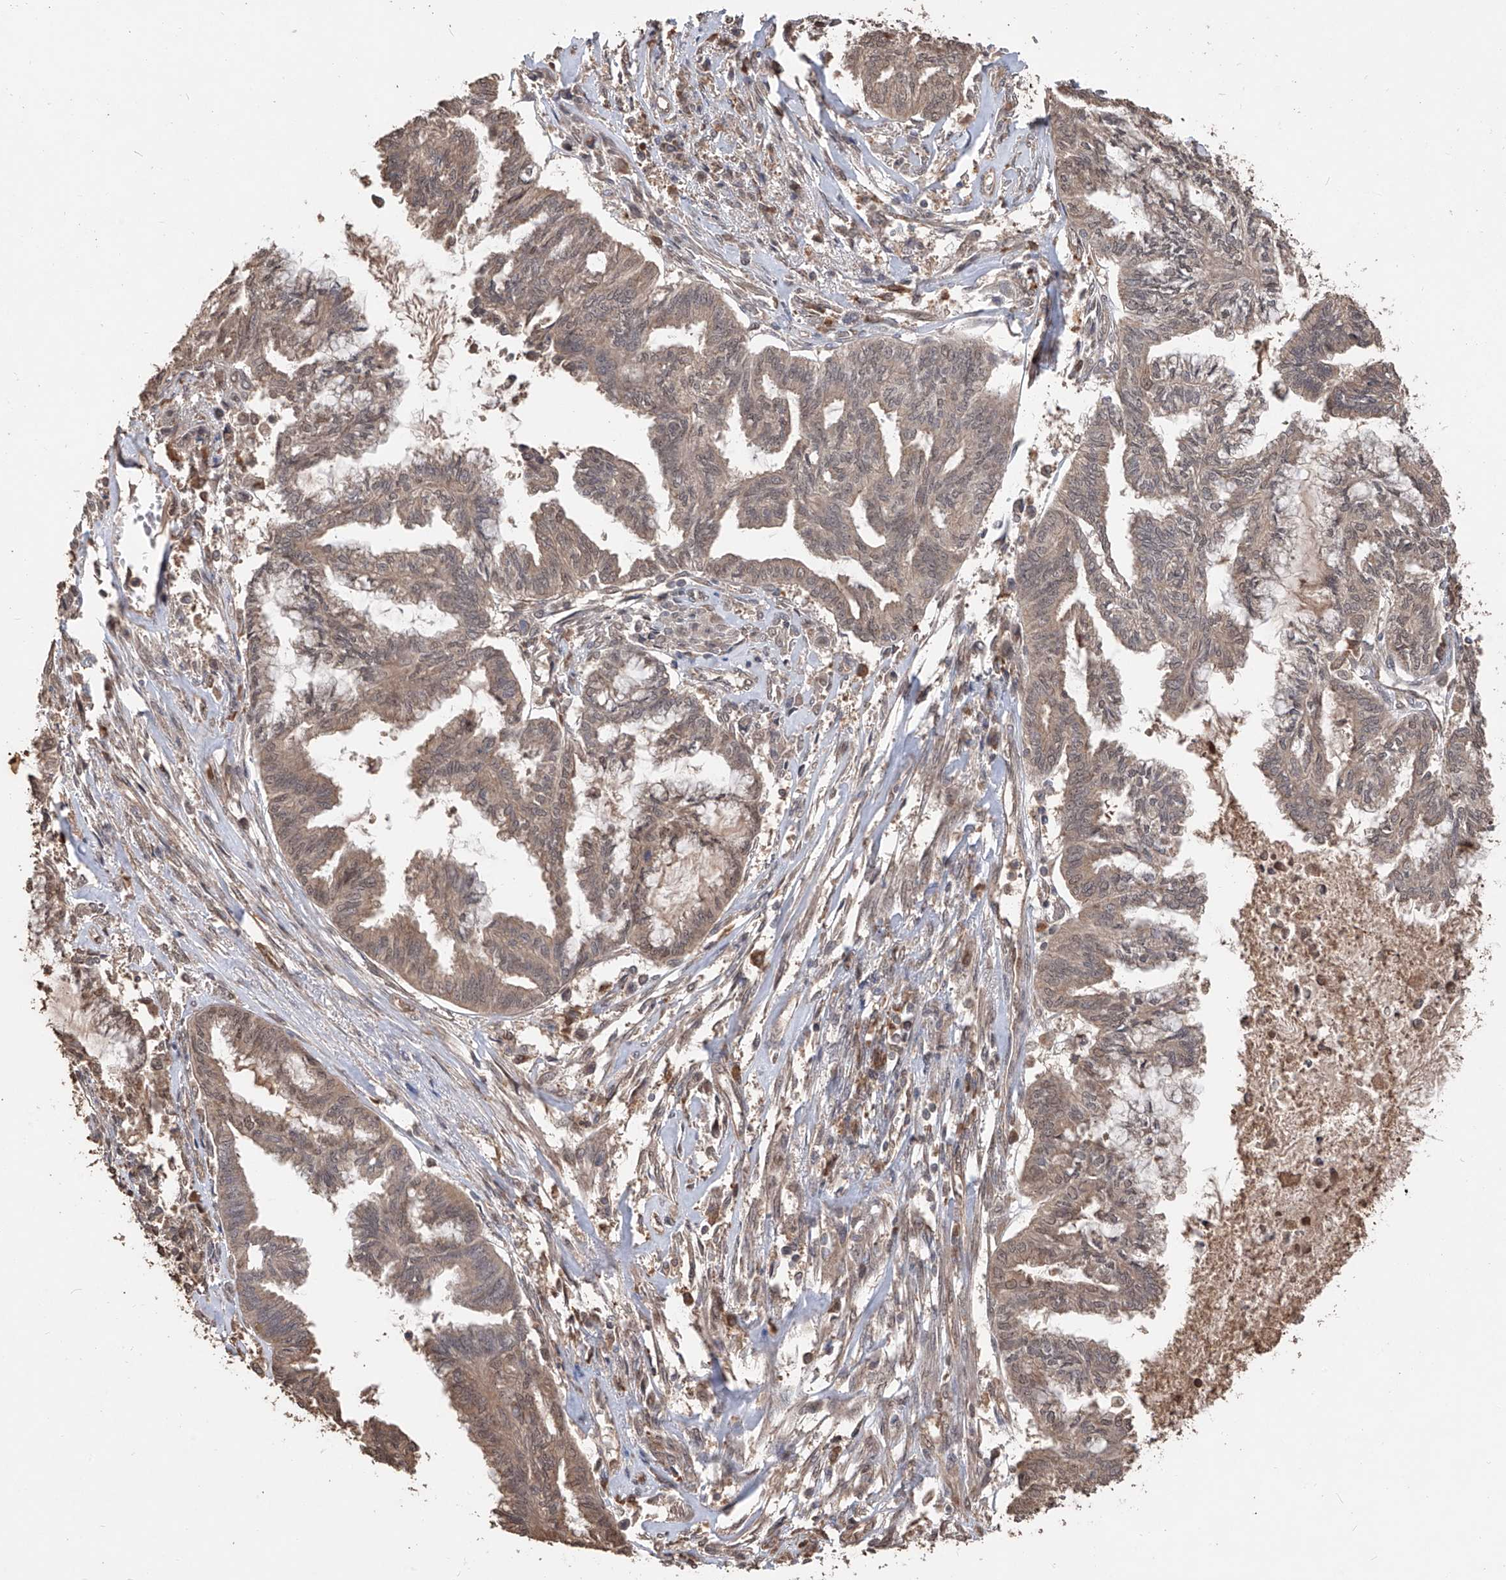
{"staining": {"intensity": "weak", "quantity": ">75%", "location": "cytoplasmic/membranous,nuclear"}, "tissue": "endometrial cancer", "cell_type": "Tumor cells", "image_type": "cancer", "snomed": [{"axis": "morphology", "description": "Adenocarcinoma, NOS"}, {"axis": "topography", "description": "Endometrium"}], "caption": "DAB (3,3'-diaminobenzidine) immunohistochemical staining of human endometrial cancer (adenocarcinoma) displays weak cytoplasmic/membranous and nuclear protein positivity in about >75% of tumor cells.", "gene": "FAM135A", "patient": {"sex": "female", "age": 86}}